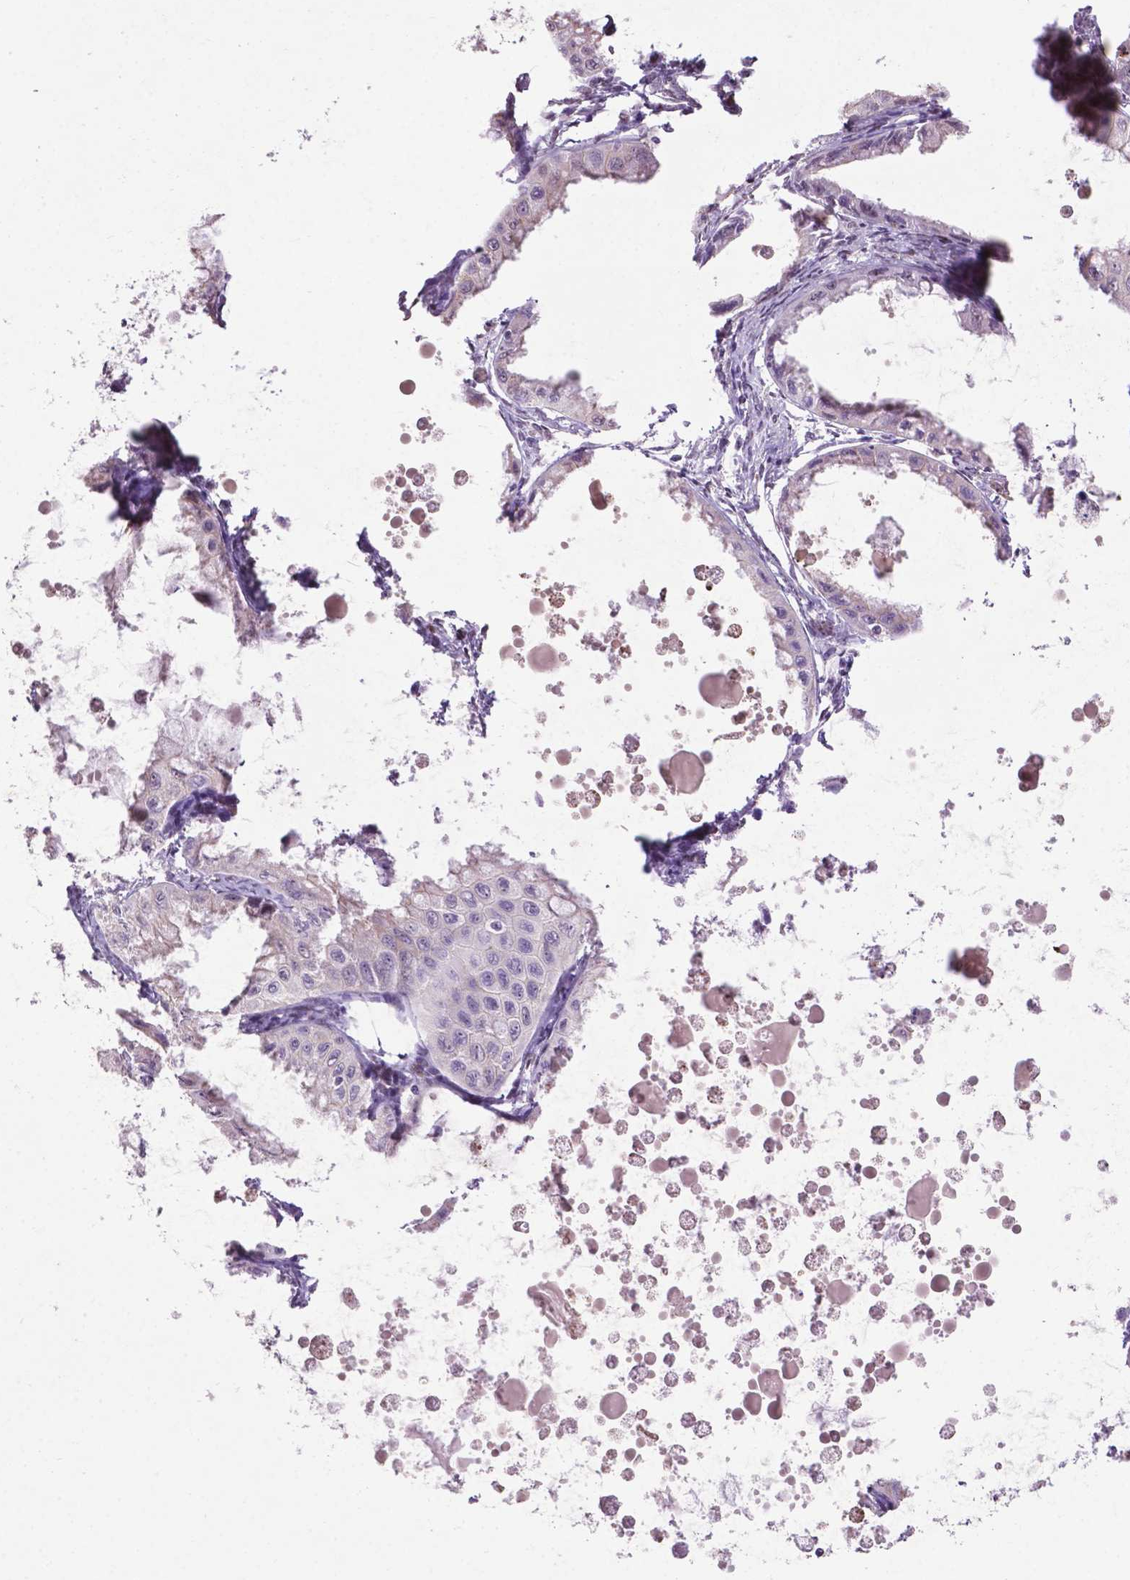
{"staining": {"intensity": "weak", "quantity": "25%-75%", "location": "cytoplasmic/membranous"}, "tissue": "ovarian cancer", "cell_type": "Tumor cells", "image_type": "cancer", "snomed": [{"axis": "morphology", "description": "Cystadenocarcinoma, mucinous, NOS"}, {"axis": "topography", "description": "Ovary"}], "caption": "Protein staining of ovarian cancer tissue exhibits weak cytoplasmic/membranous positivity in approximately 25%-75% of tumor cells.", "gene": "SMAD3", "patient": {"sex": "female", "age": 64}}